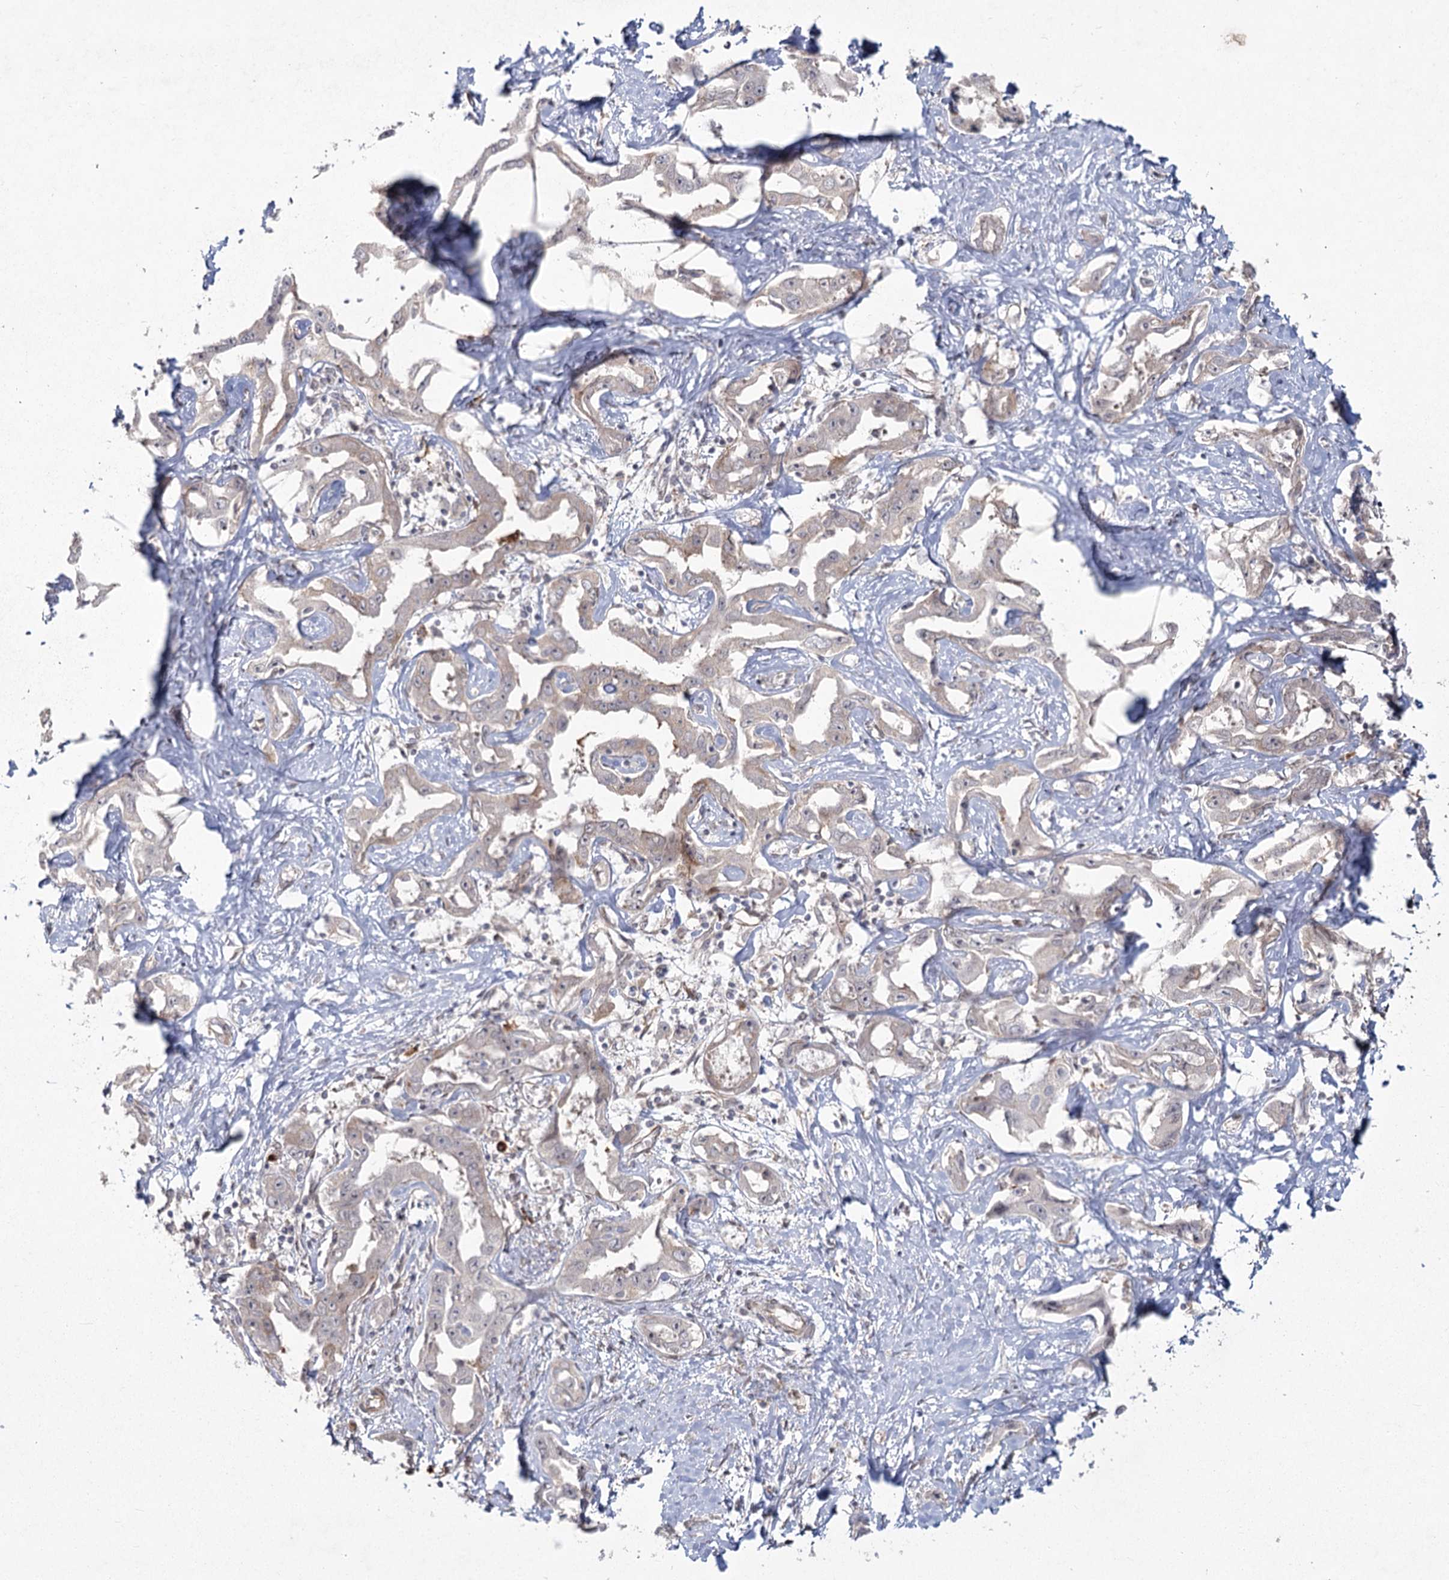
{"staining": {"intensity": "weak", "quantity": "25%-75%", "location": "cytoplasmic/membranous"}, "tissue": "liver cancer", "cell_type": "Tumor cells", "image_type": "cancer", "snomed": [{"axis": "morphology", "description": "Cholangiocarcinoma"}, {"axis": "topography", "description": "Liver"}], "caption": "Cholangiocarcinoma (liver) stained for a protein exhibits weak cytoplasmic/membranous positivity in tumor cells.", "gene": "AP2M1", "patient": {"sex": "male", "age": 59}}